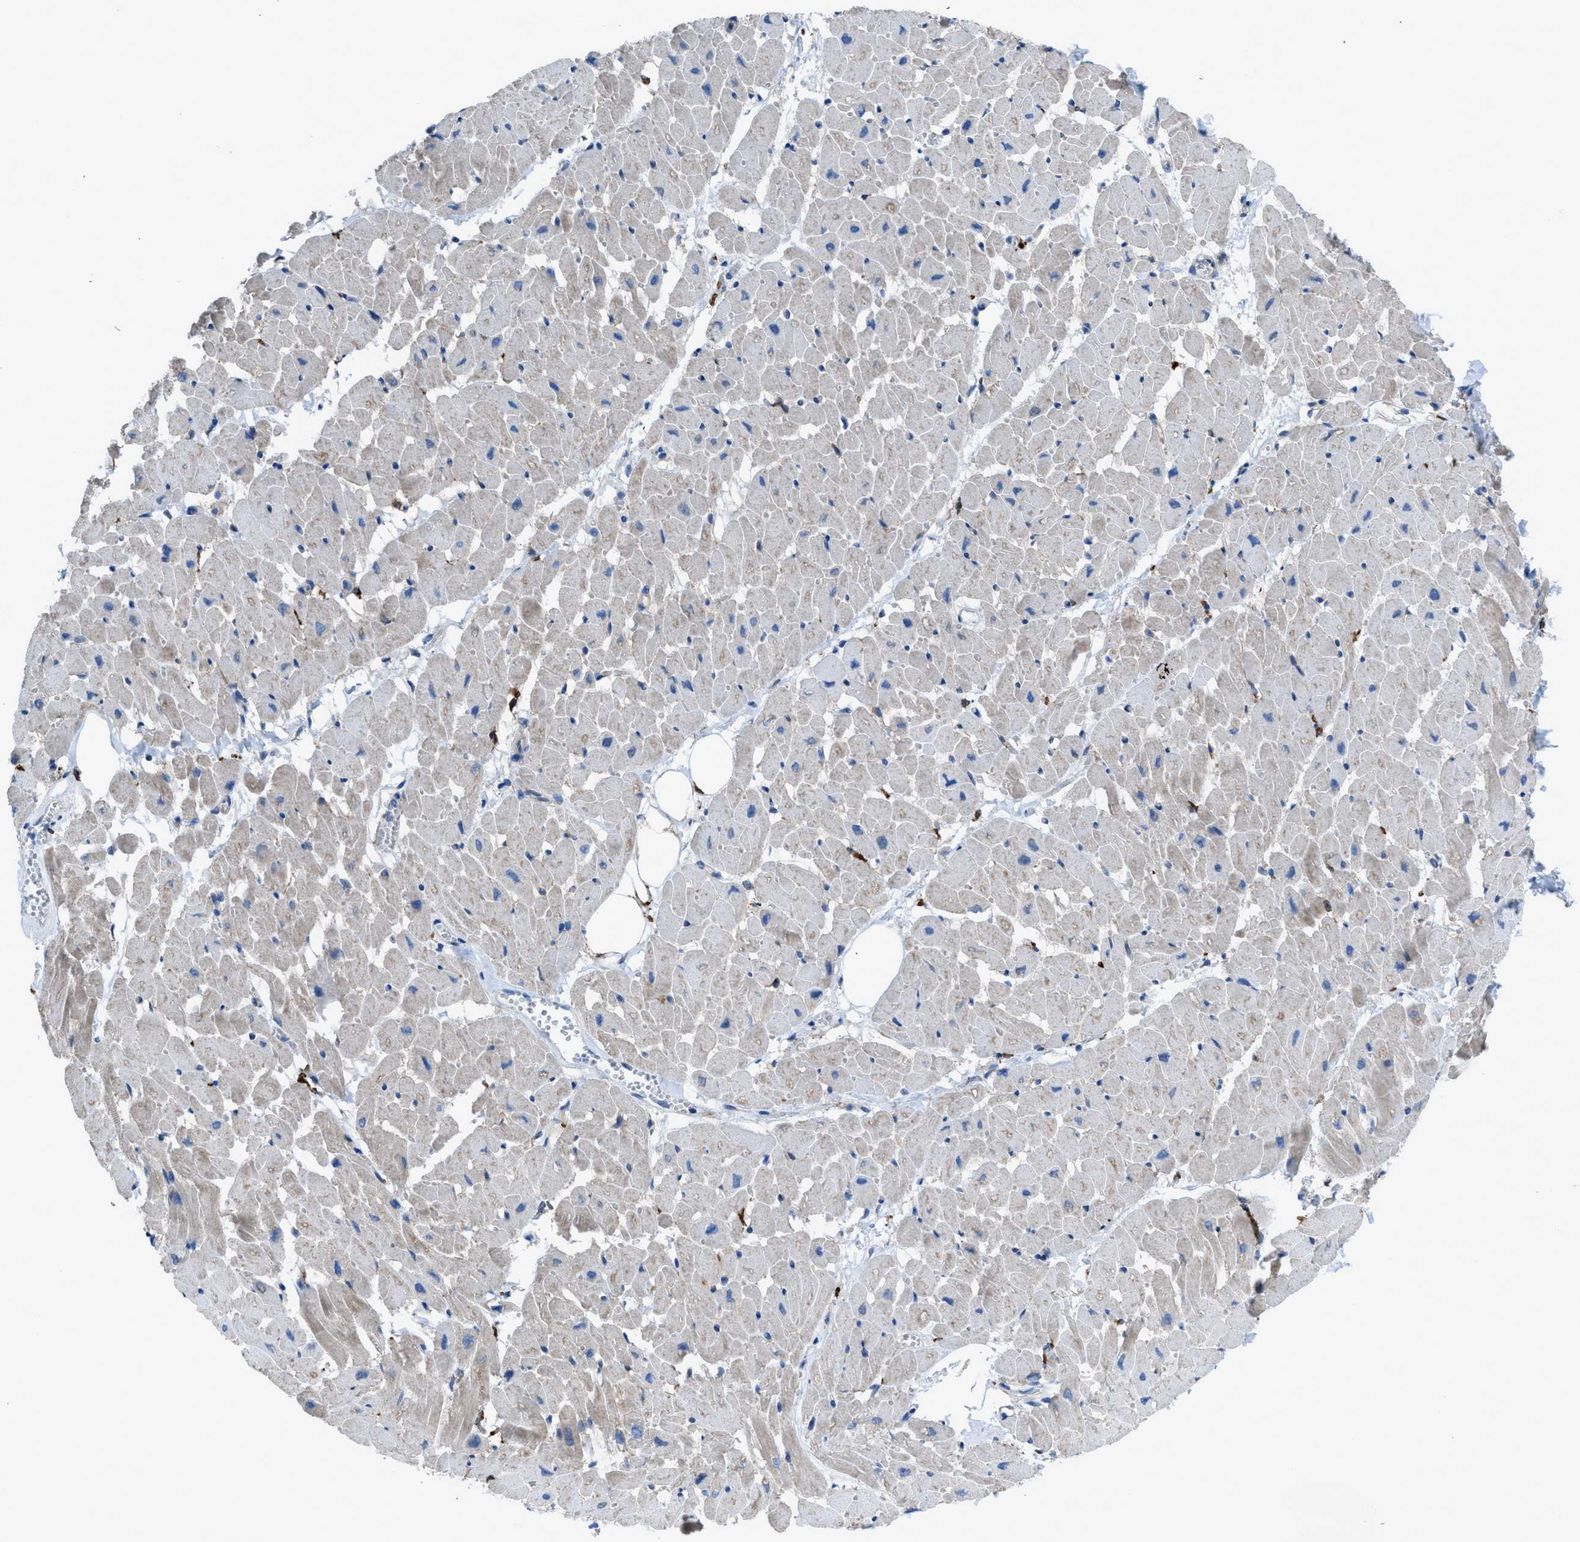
{"staining": {"intensity": "weak", "quantity": "25%-75%", "location": "cytoplasmic/membranous"}, "tissue": "heart muscle", "cell_type": "Cardiomyocytes", "image_type": "normal", "snomed": [{"axis": "morphology", "description": "Normal tissue, NOS"}, {"axis": "topography", "description": "Heart"}], "caption": "Heart muscle stained for a protein shows weak cytoplasmic/membranous positivity in cardiomyocytes. Using DAB (3,3'-diaminobenzidine) (brown) and hematoxylin (blue) stains, captured at high magnification using brightfield microscopy.", "gene": "EGFR", "patient": {"sex": "female", "age": 19}}